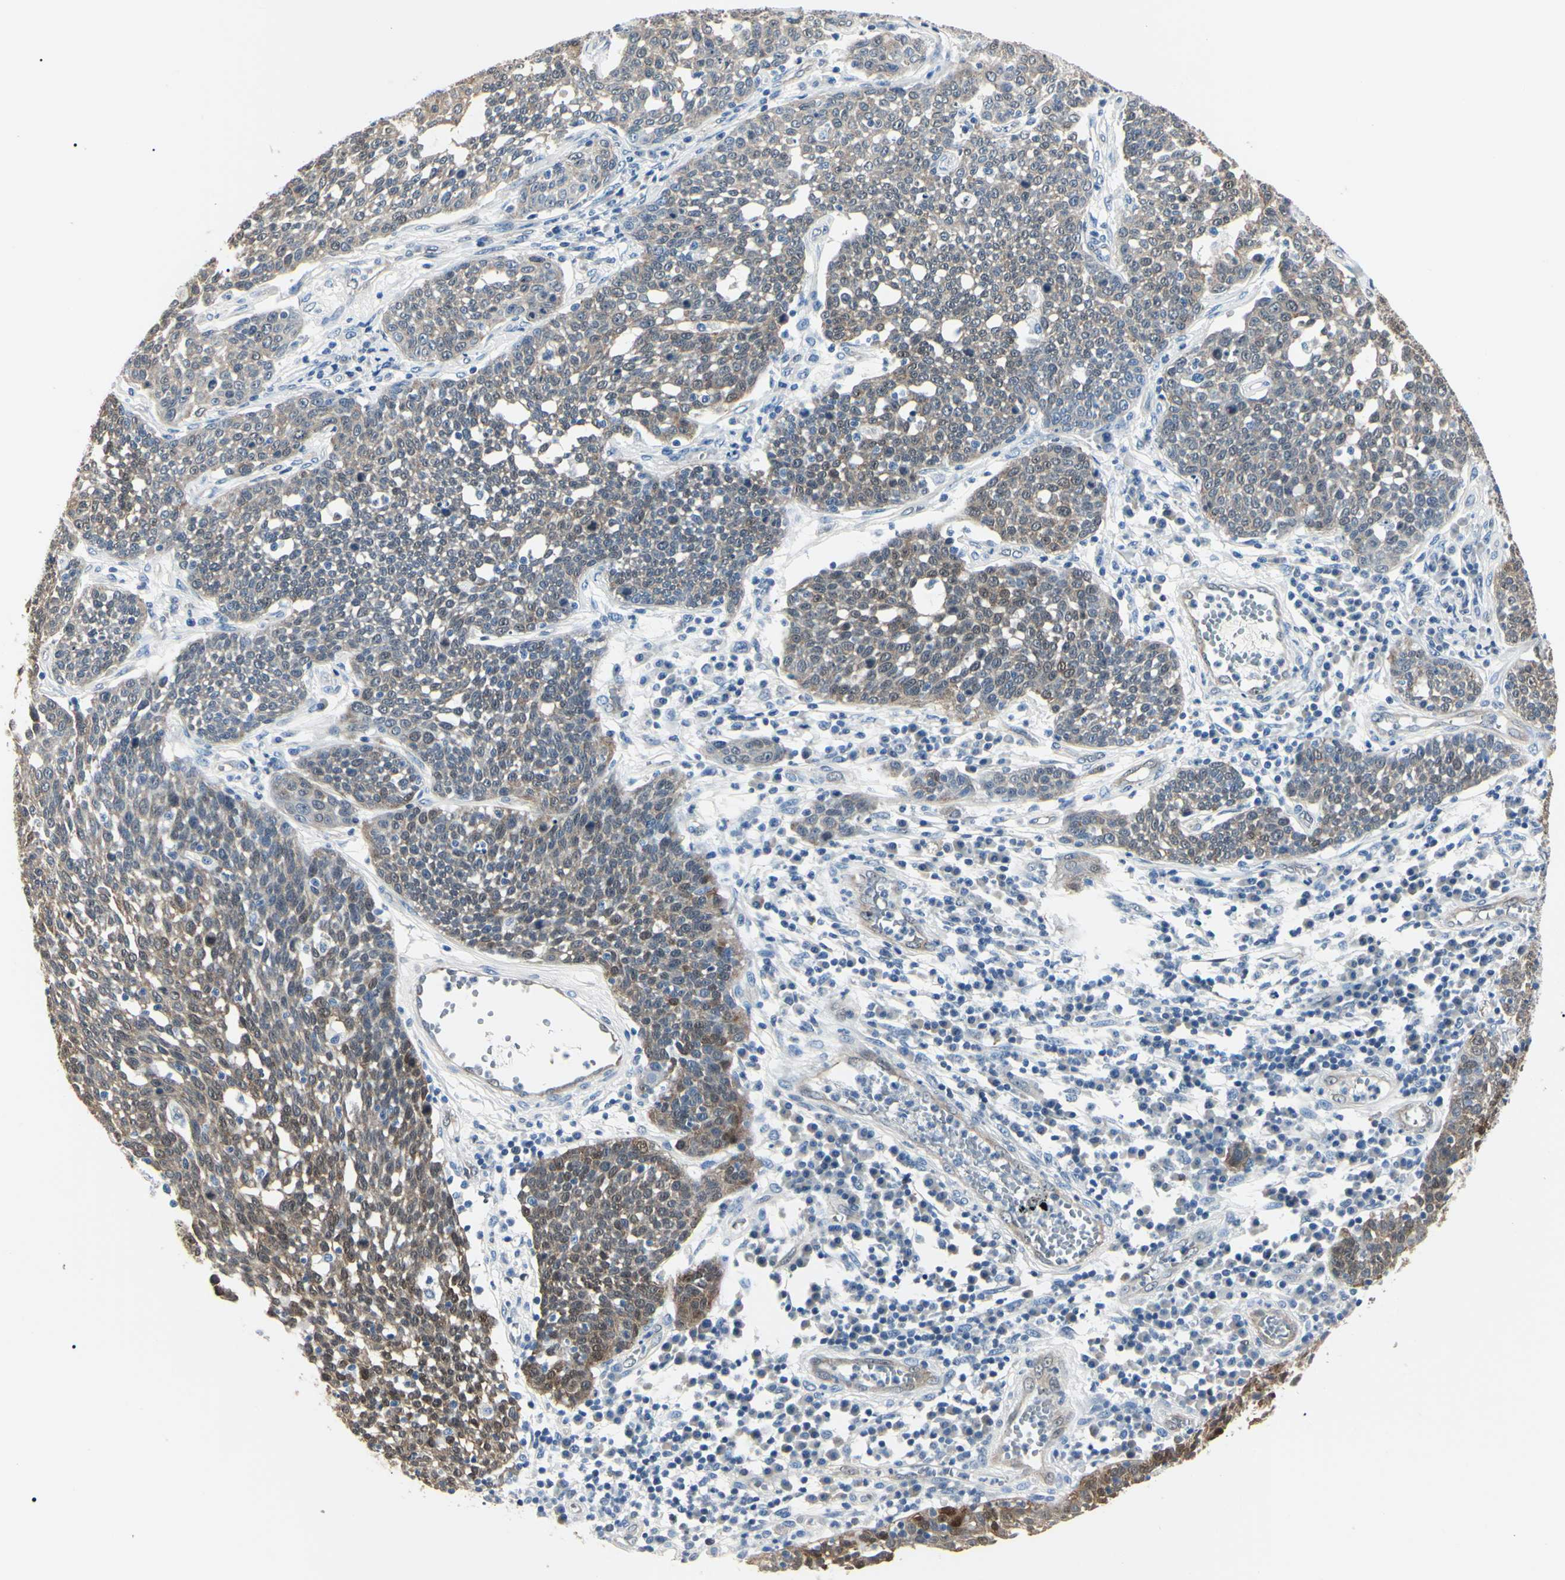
{"staining": {"intensity": "moderate", "quantity": "25%-75%", "location": "cytoplasmic/membranous,nuclear"}, "tissue": "cervical cancer", "cell_type": "Tumor cells", "image_type": "cancer", "snomed": [{"axis": "morphology", "description": "Squamous cell carcinoma, NOS"}, {"axis": "topography", "description": "Cervix"}], "caption": "This is a histology image of IHC staining of cervical cancer, which shows moderate staining in the cytoplasmic/membranous and nuclear of tumor cells.", "gene": "AKR1C3", "patient": {"sex": "female", "age": 34}}